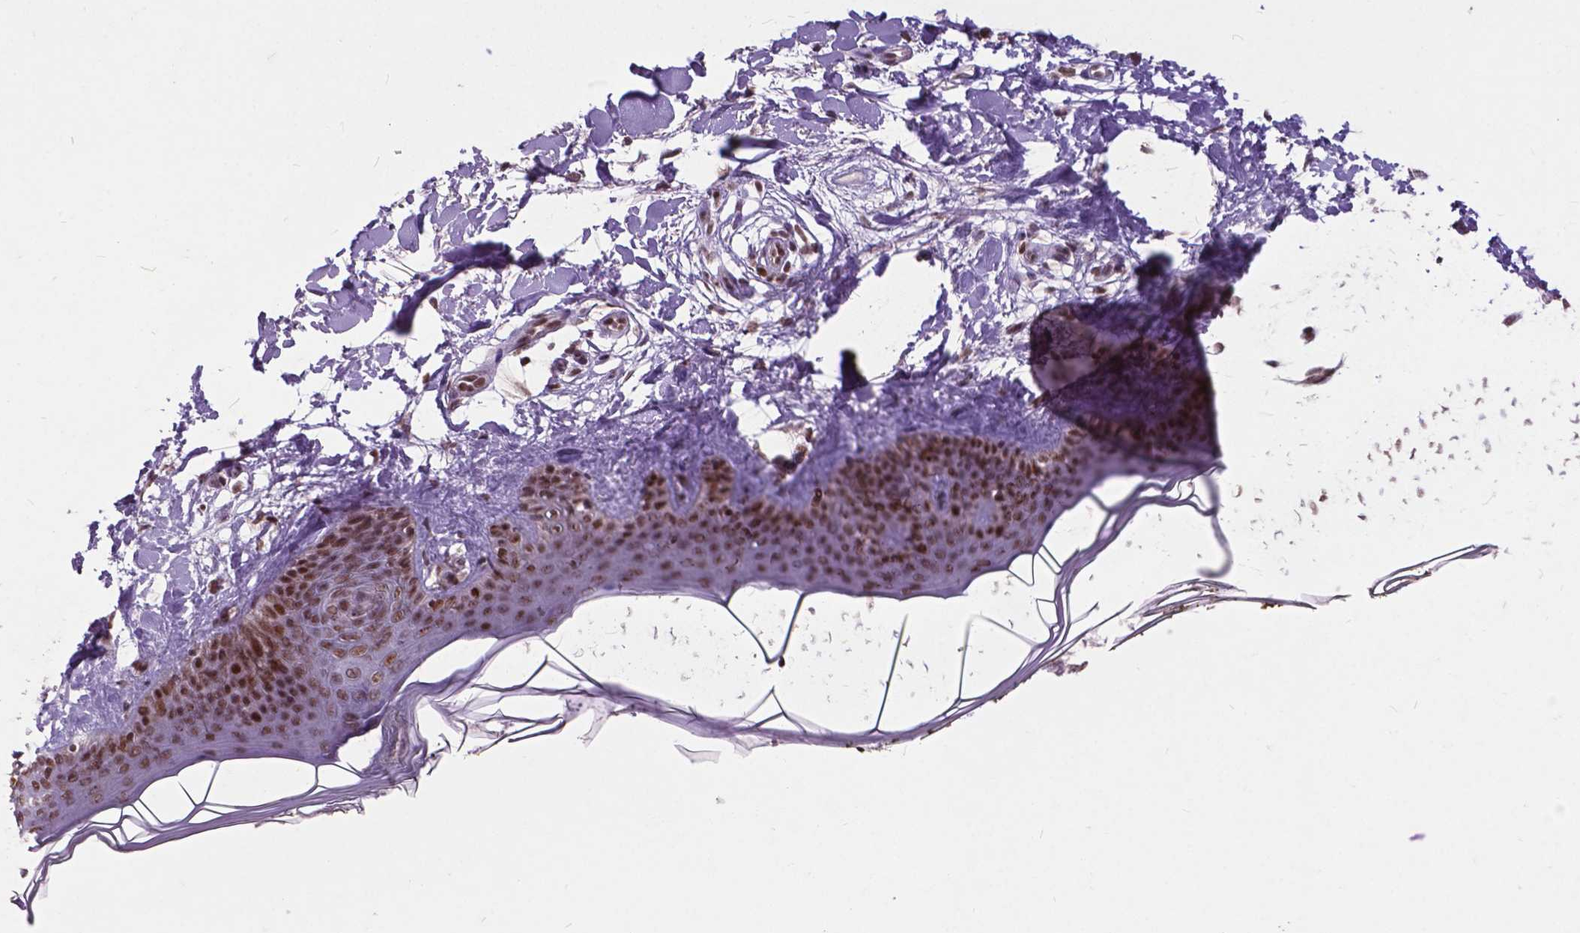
{"staining": {"intensity": "moderate", "quantity": ">75%", "location": "nuclear"}, "tissue": "skin", "cell_type": "Fibroblasts", "image_type": "normal", "snomed": [{"axis": "morphology", "description": "Normal tissue, NOS"}, {"axis": "topography", "description": "Skin"}], "caption": "A brown stain labels moderate nuclear positivity of a protein in fibroblasts of benign human skin.", "gene": "MSH2", "patient": {"sex": "female", "age": 34}}